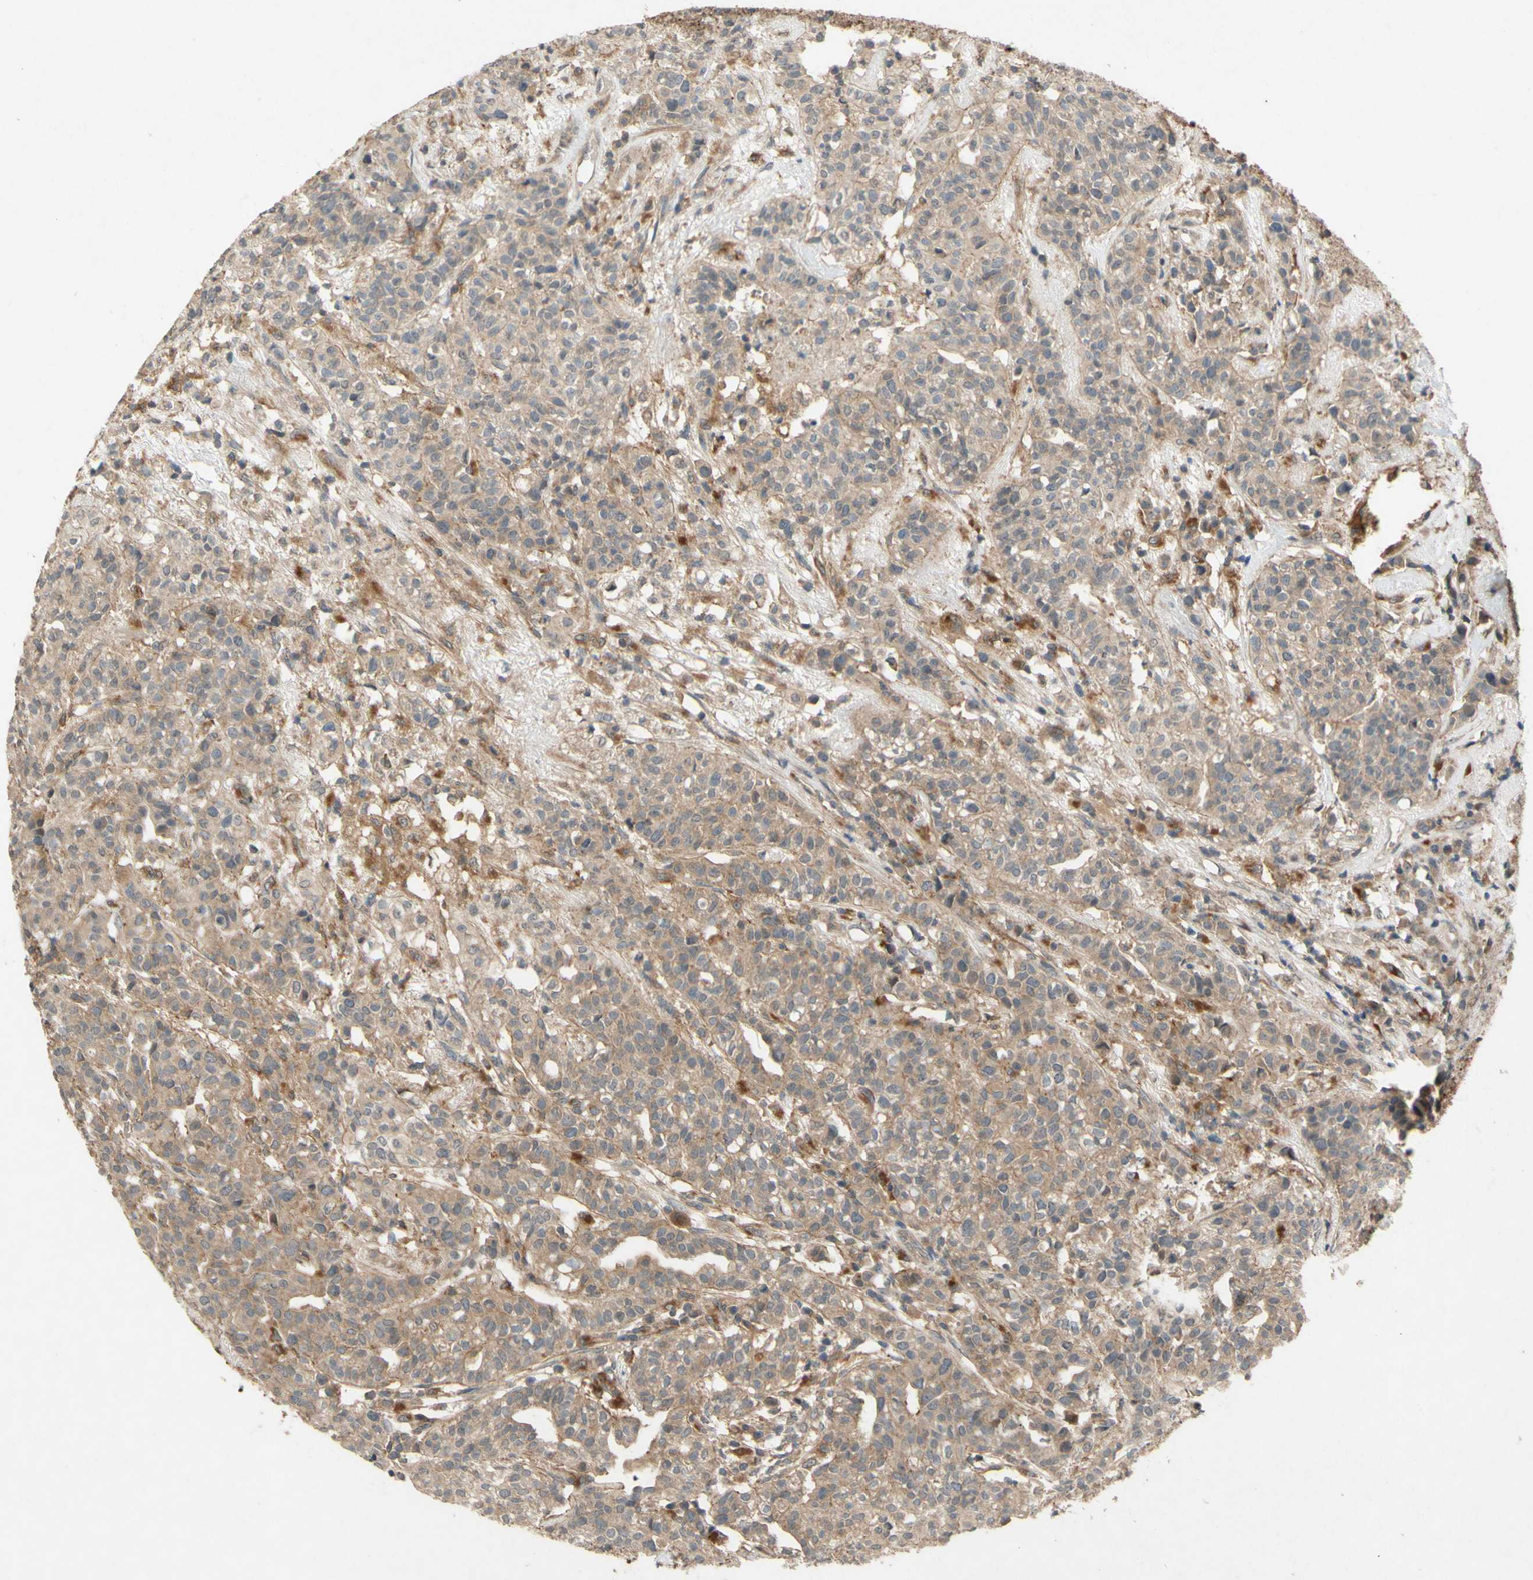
{"staining": {"intensity": "moderate", "quantity": ">75%", "location": "cytoplasmic/membranous"}, "tissue": "head and neck cancer", "cell_type": "Tumor cells", "image_type": "cancer", "snomed": [{"axis": "morphology", "description": "Adenocarcinoma, NOS"}, {"axis": "topography", "description": "Salivary gland"}, {"axis": "topography", "description": "Head-Neck"}], "caption": "Immunohistochemical staining of head and neck cancer reveals moderate cytoplasmic/membranous protein positivity in approximately >75% of tumor cells. Nuclei are stained in blue.", "gene": "ATP6V1F", "patient": {"sex": "female", "age": 65}}